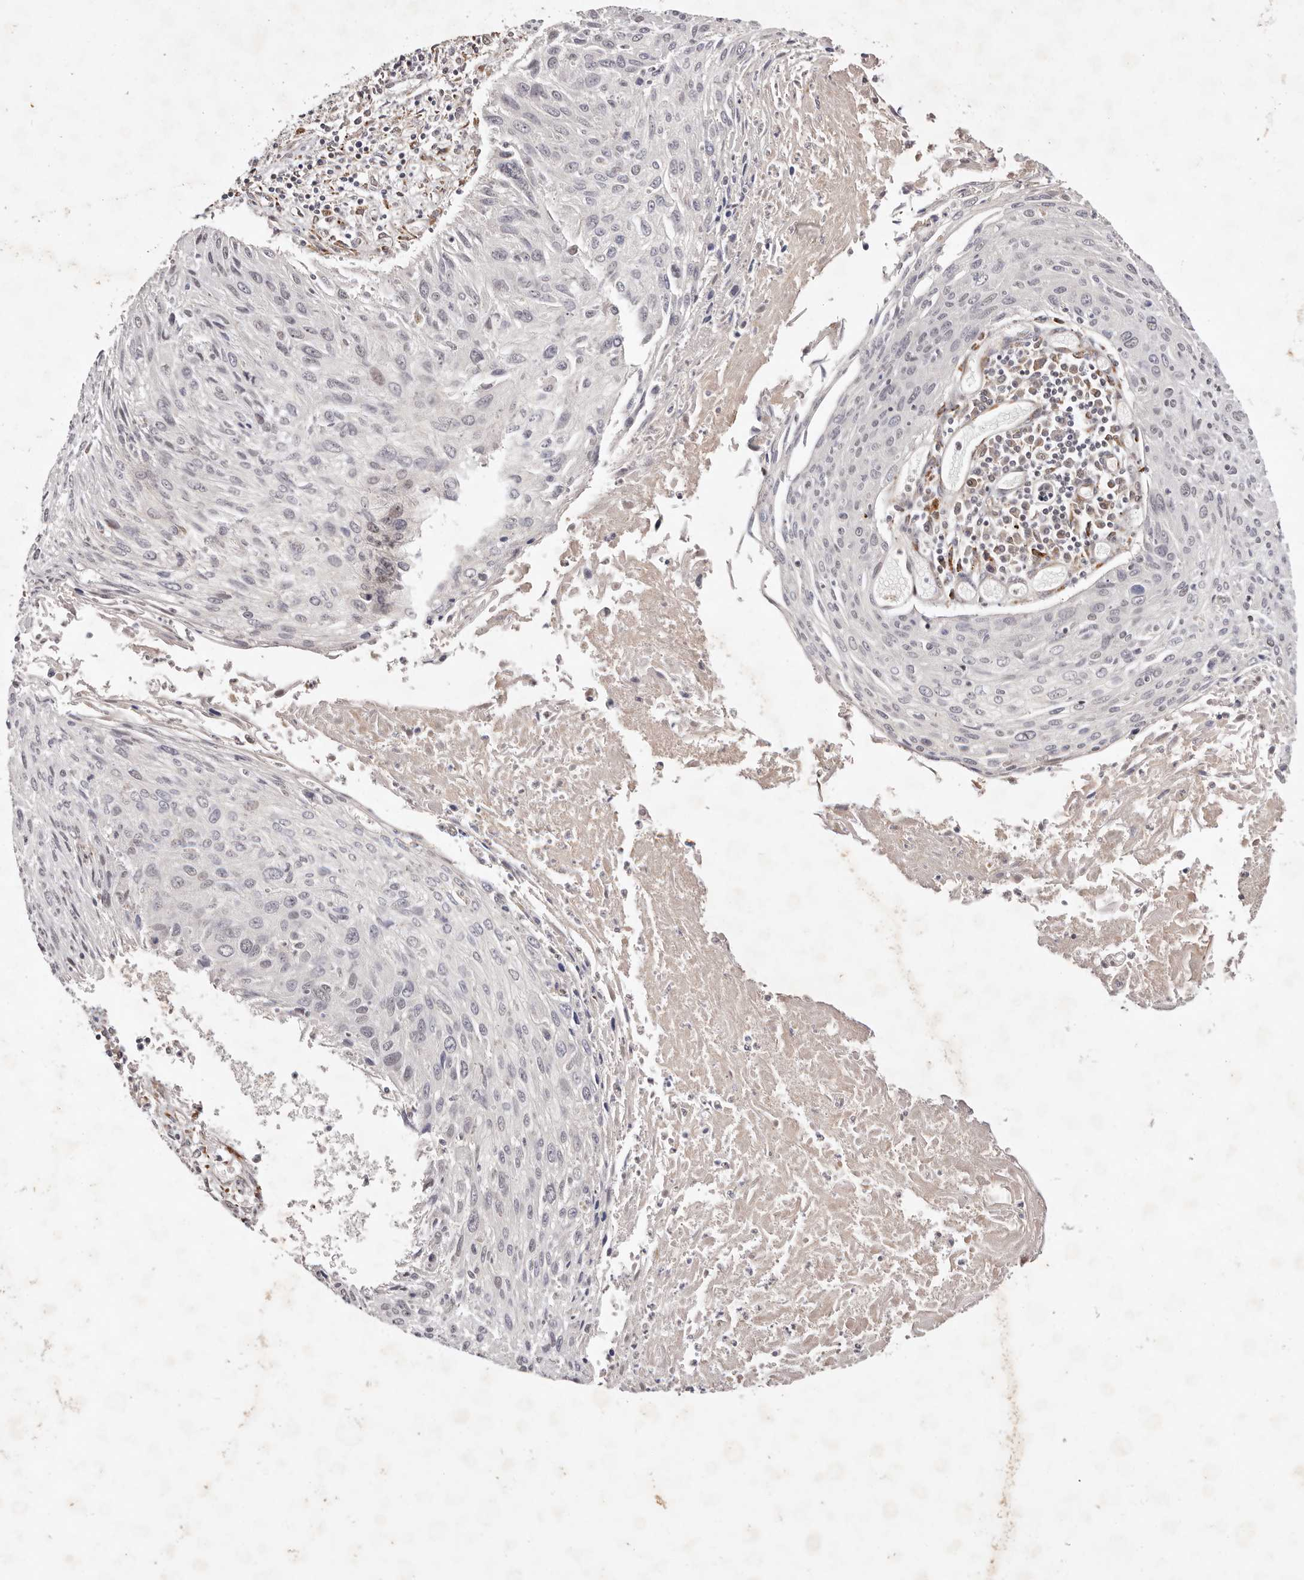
{"staining": {"intensity": "negative", "quantity": "none", "location": "none"}, "tissue": "cervical cancer", "cell_type": "Tumor cells", "image_type": "cancer", "snomed": [{"axis": "morphology", "description": "Squamous cell carcinoma, NOS"}, {"axis": "topography", "description": "Cervix"}], "caption": "Human squamous cell carcinoma (cervical) stained for a protein using immunohistochemistry shows no positivity in tumor cells.", "gene": "BCL2L15", "patient": {"sex": "female", "age": 51}}